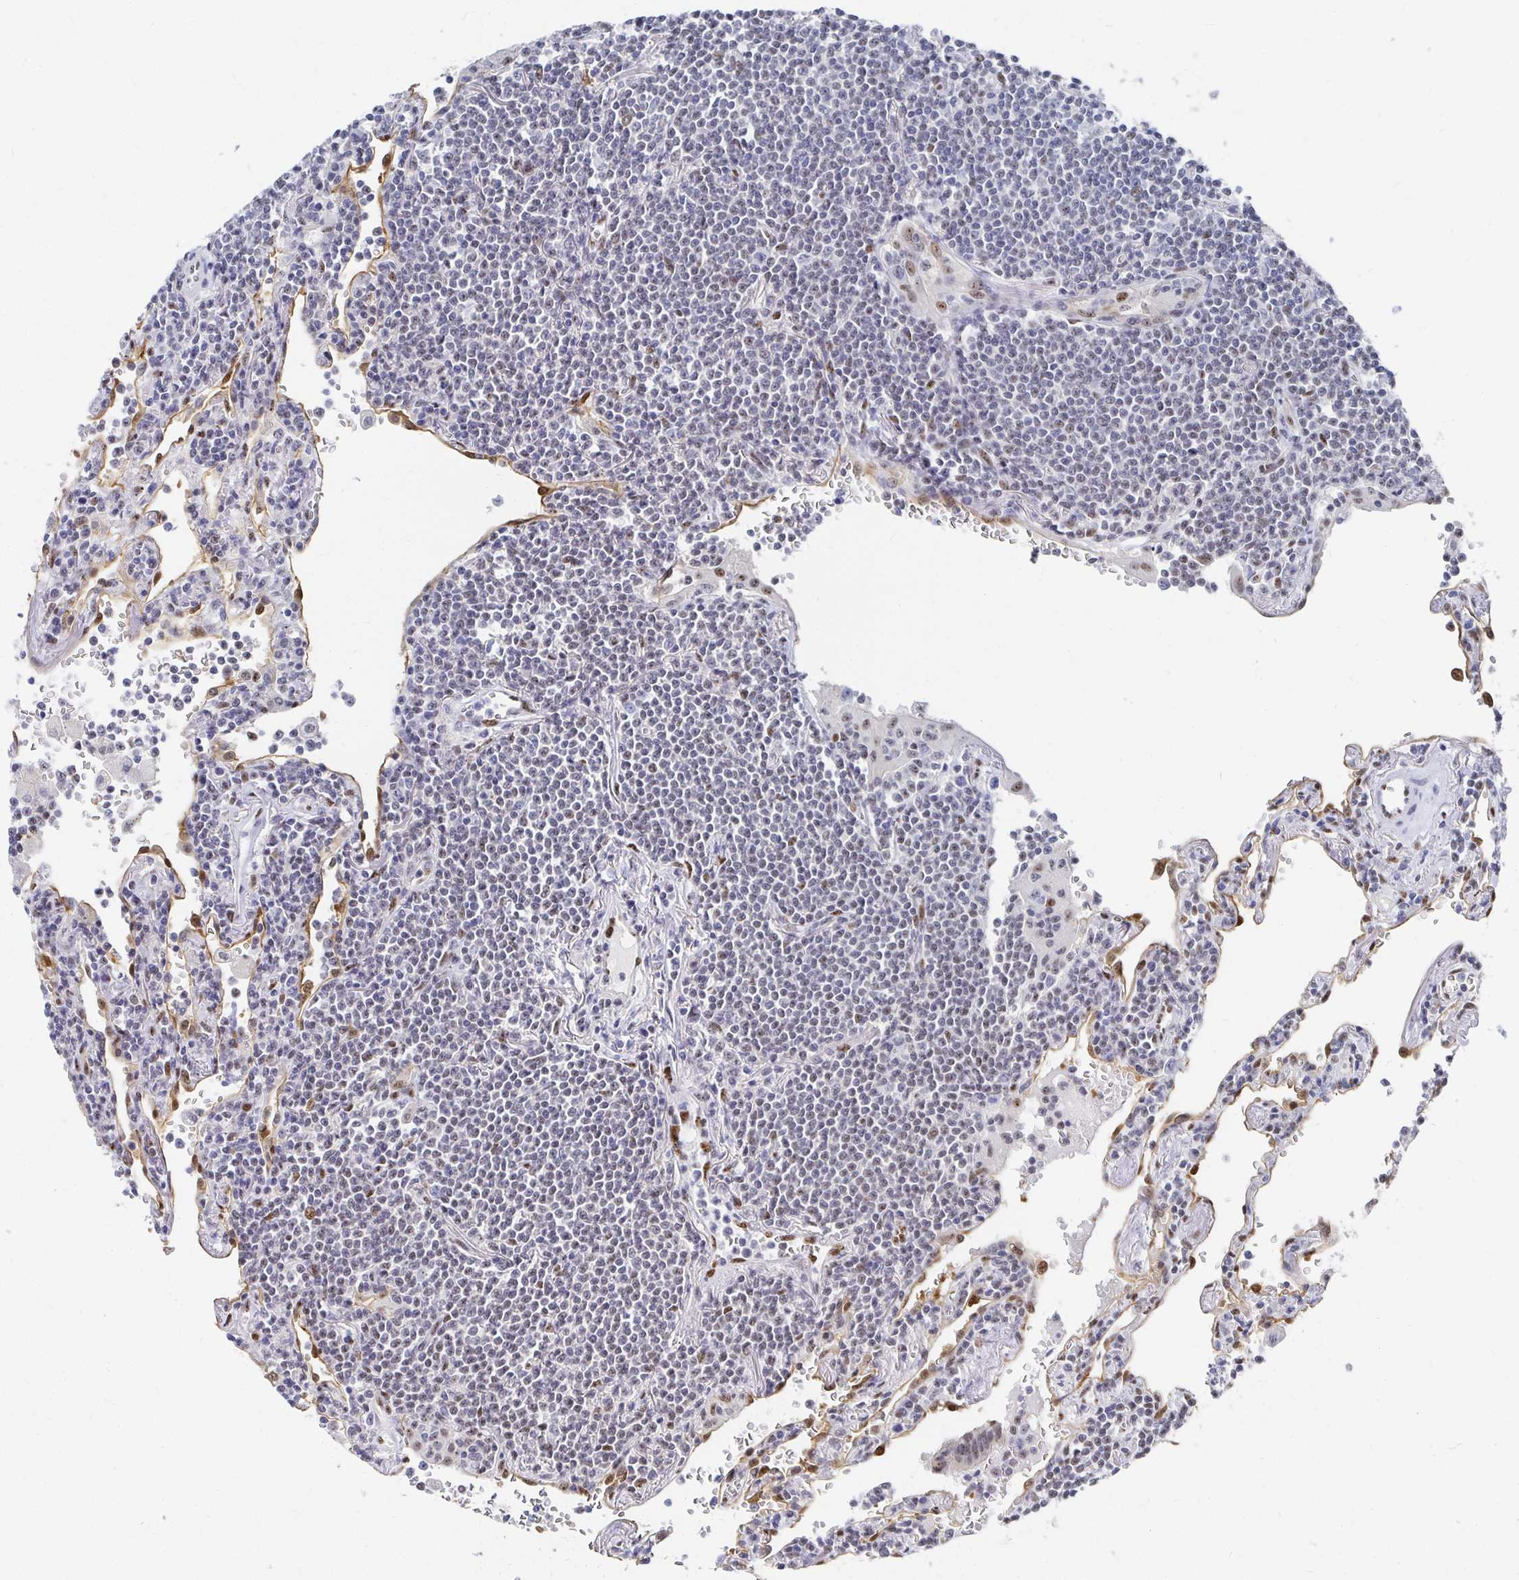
{"staining": {"intensity": "moderate", "quantity": "<25%", "location": "nuclear"}, "tissue": "lymphoma", "cell_type": "Tumor cells", "image_type": "cancer", "snomed": [{"axis": "morphology", "description": "Malignant lymphoma, non-Hodgkin's type, Low grade"}, {"axis": "topography", "description": "Lung"}], "caption": "IHC of low-grade malignant lymphoma, non-Hodgkin's type exhibits low levels of moderate nuclear staining in about <25% of tumor cells.", "gene": "CLIC3", "patient": {"sex": "female", "age": 71}}